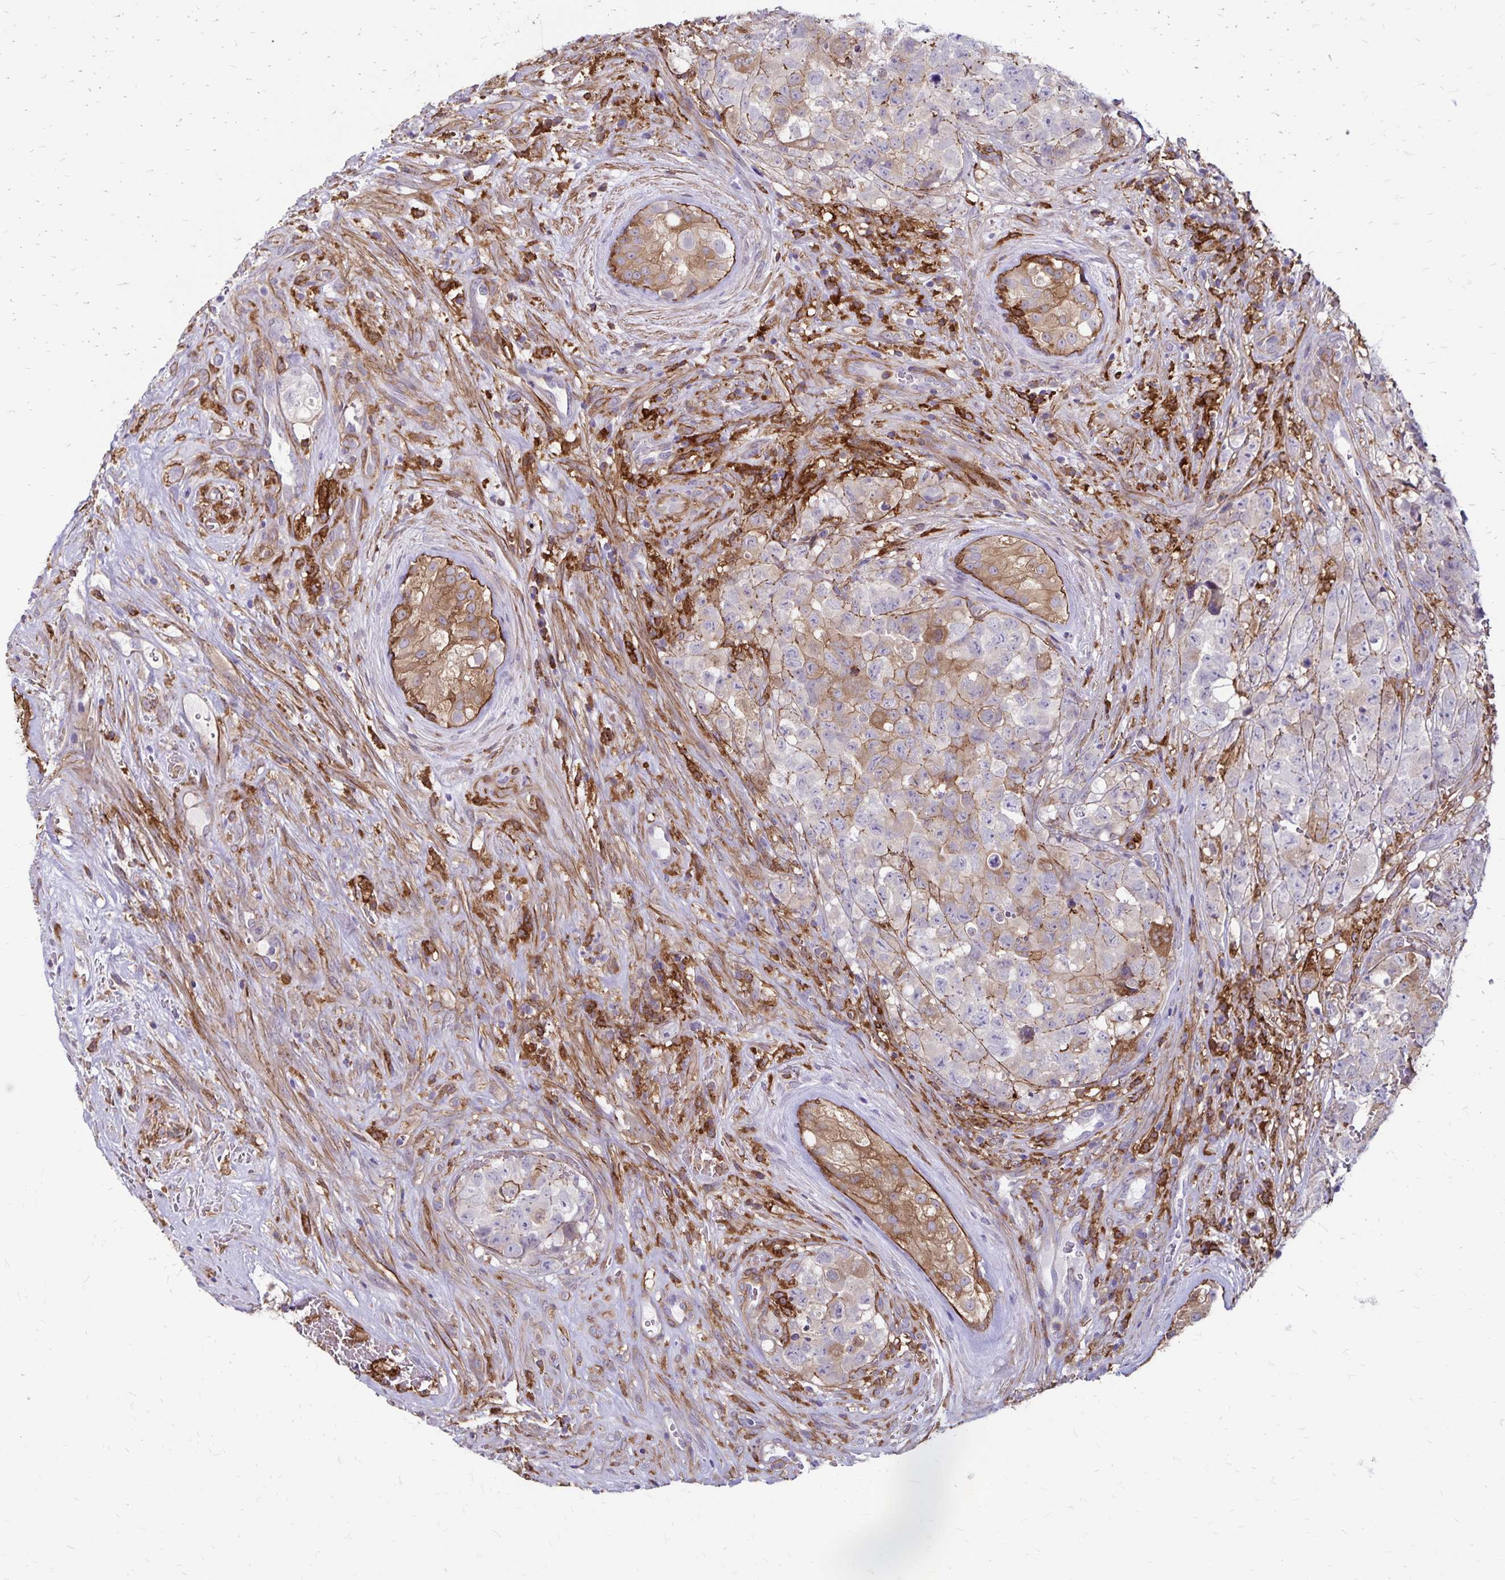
{"staining": {"intensity": "weak", "quantity": "25%-75%", "location": "cytoplasmic/membranous"}, "tissue": "testis cancer", "cell_type": "Tumor cells", "image_type": "cancer", "snomed": [{"axis": "morphology", "description": "Carcinoma, Embryonal, NOS"}, {"axis": "topography", "description": "Testis"}], "caption": "Weak cytoplasmic/membranous staining is appreciated in approximately 25%-75% of tumor cells in testis cancer. Nuclei are stained in blue.", "gene": "TNS3", "patient": {"sex": "male", "age": 18}}